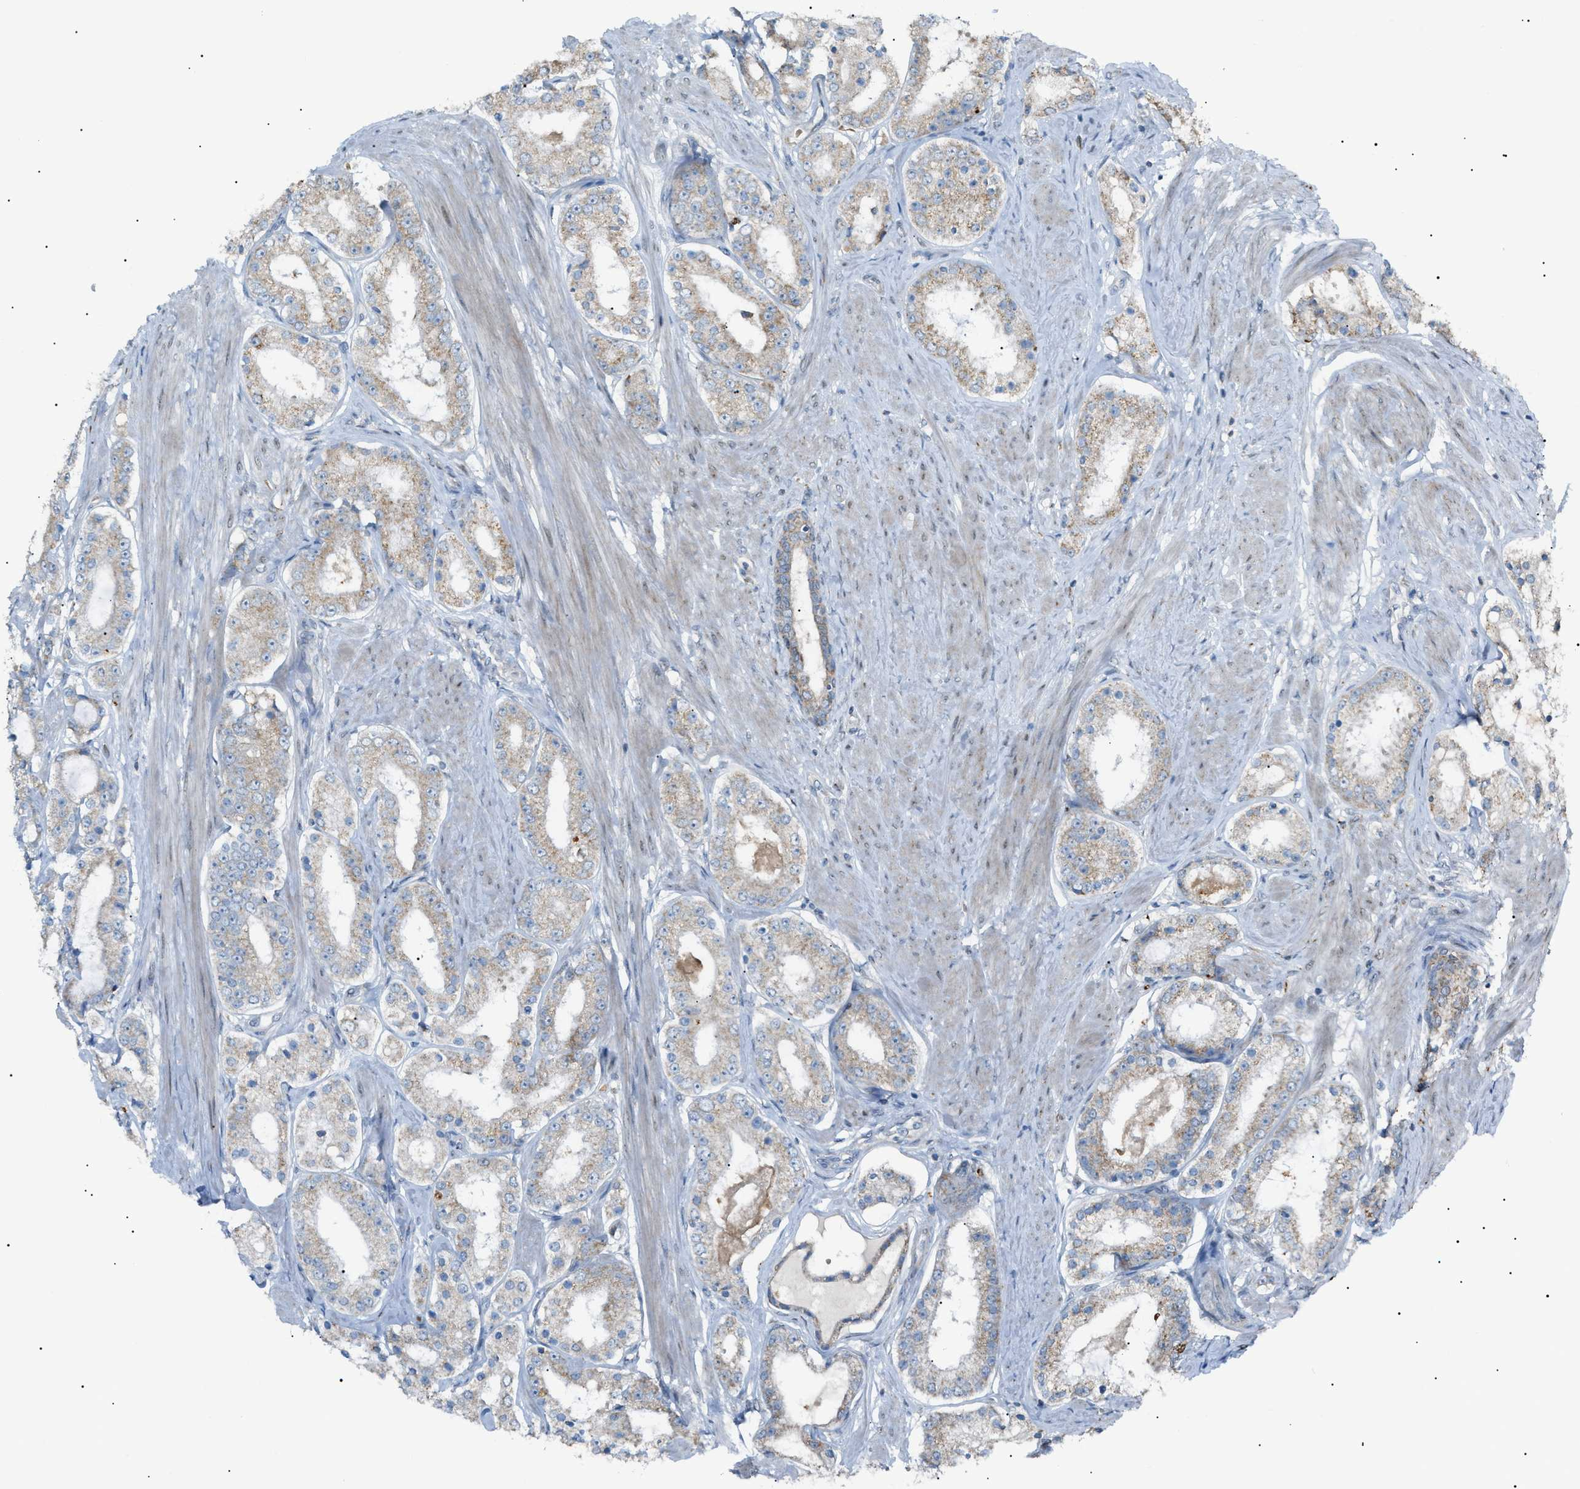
{"staining": {"intensity": "moderate", "quantity": "25%-75%", "location": "cytoplasmic/membranous"}, "tissue": "prostate cancer", "cell_type": "Tumor cells", "image_type": "cancer", "snomed": [{"axis": "morphology", "description": "Adenocarcinoma, Low grade"}, {"axis": "topography", "description": "Prostate"}], "caption": "Tumor cells show moderate cytoplasmic/membranous staining in about 25%-75% of cells in adenocarcinoma (low-grade) (prostate). (brown staining indicates protein expression, while blue staining denotes nuclei).", "gene": "ZNF516", "patient": {"sex": "male", "age": 63}}